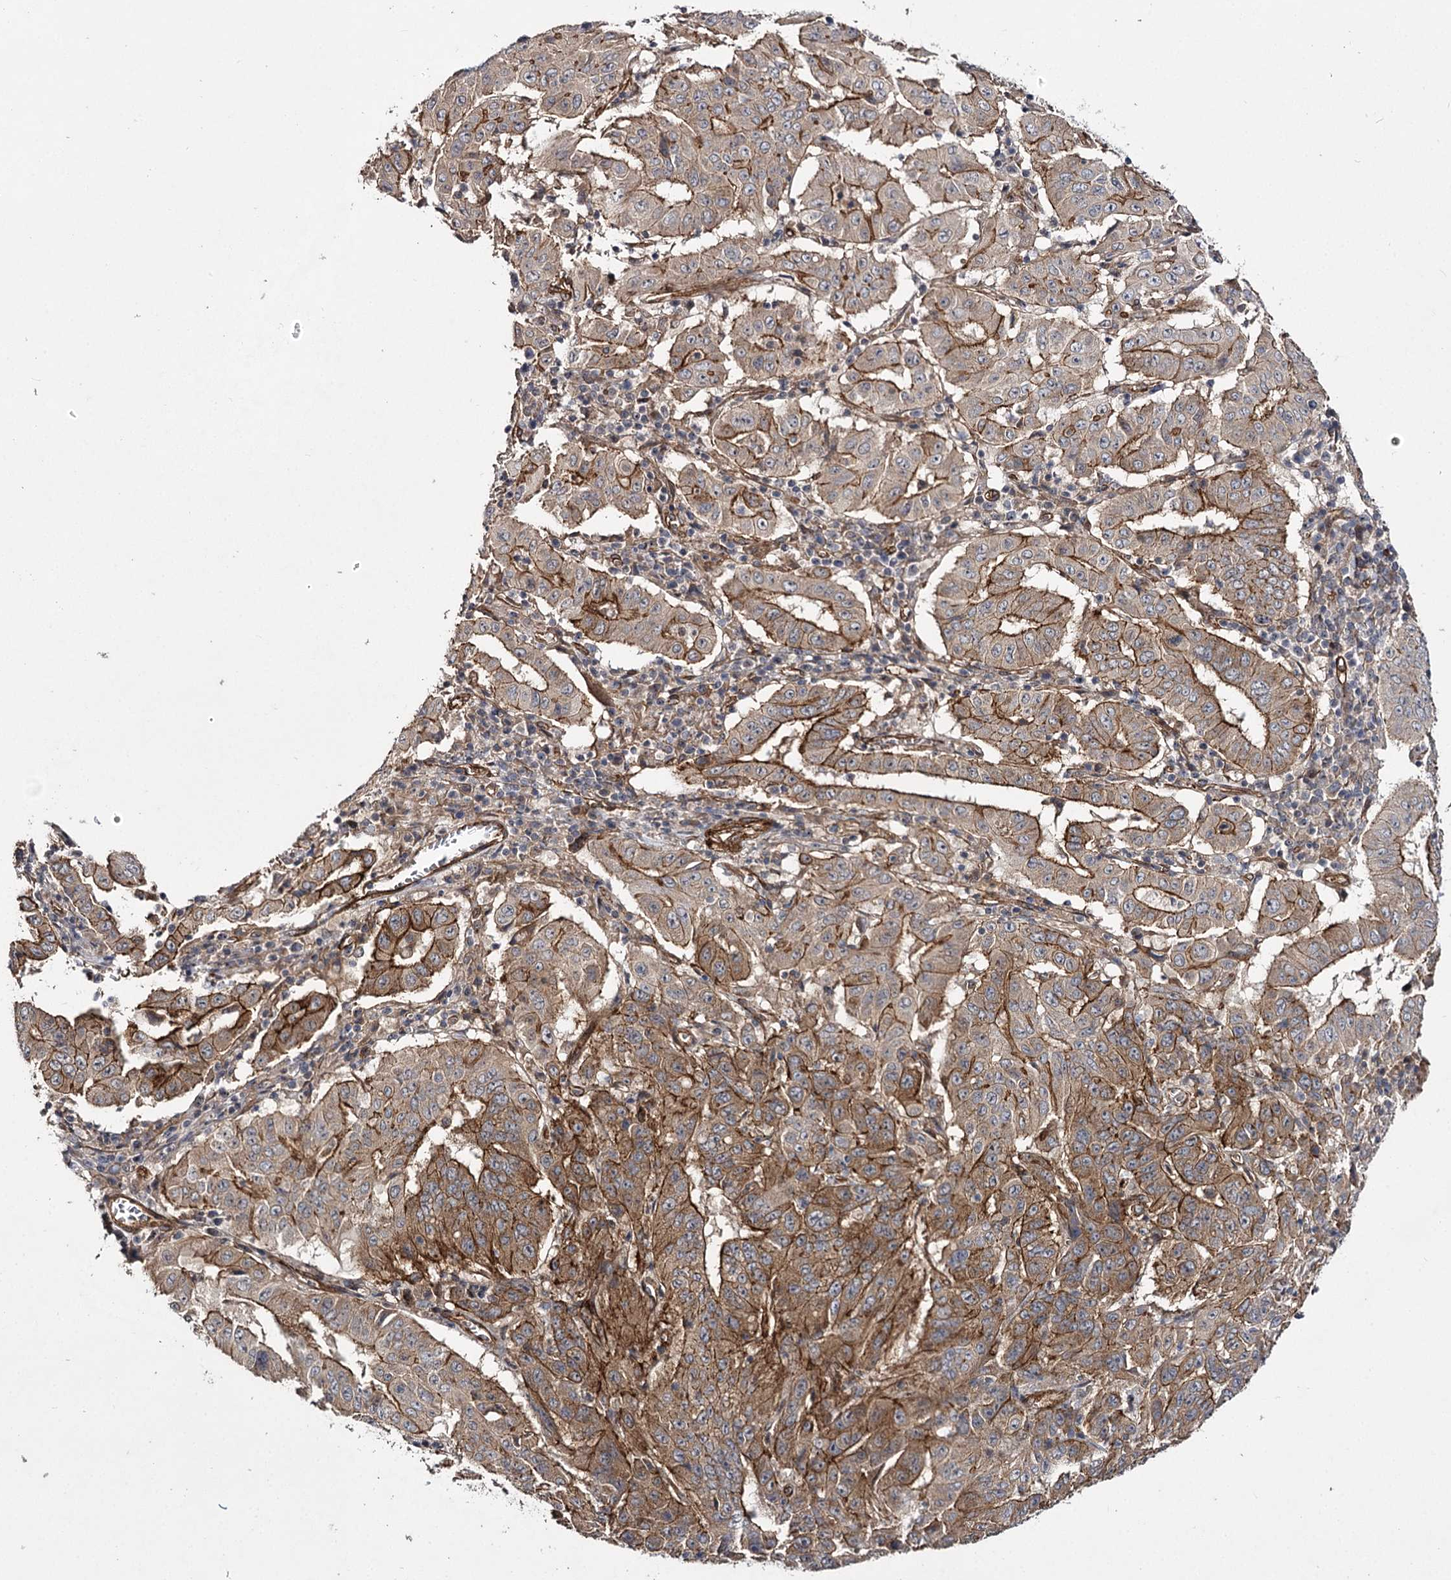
{"staining": {"intensity": "strong", "quantity": "25%-75%", "location": "cytoplasmic/membranous"}, "tissue": "pancreatic cancer", "cell_type": "Tumor cells", "image_type": "cancer", "snomed": [{"axis": "morphology", "description": "Adenocarcinoma, NOS"}, {"axis": "topography", "description": "Pancreas"}], "caption": "The photomicrograph reveals immunohistochemical staining of pancreatic cancer (adenocarcinoma). There is strong cytoplasmic/membranous staining is identified in about 25%-75% of tumor cells.", "gene": "MYO1C", "patient": {"sex": "male", "age": 63}}